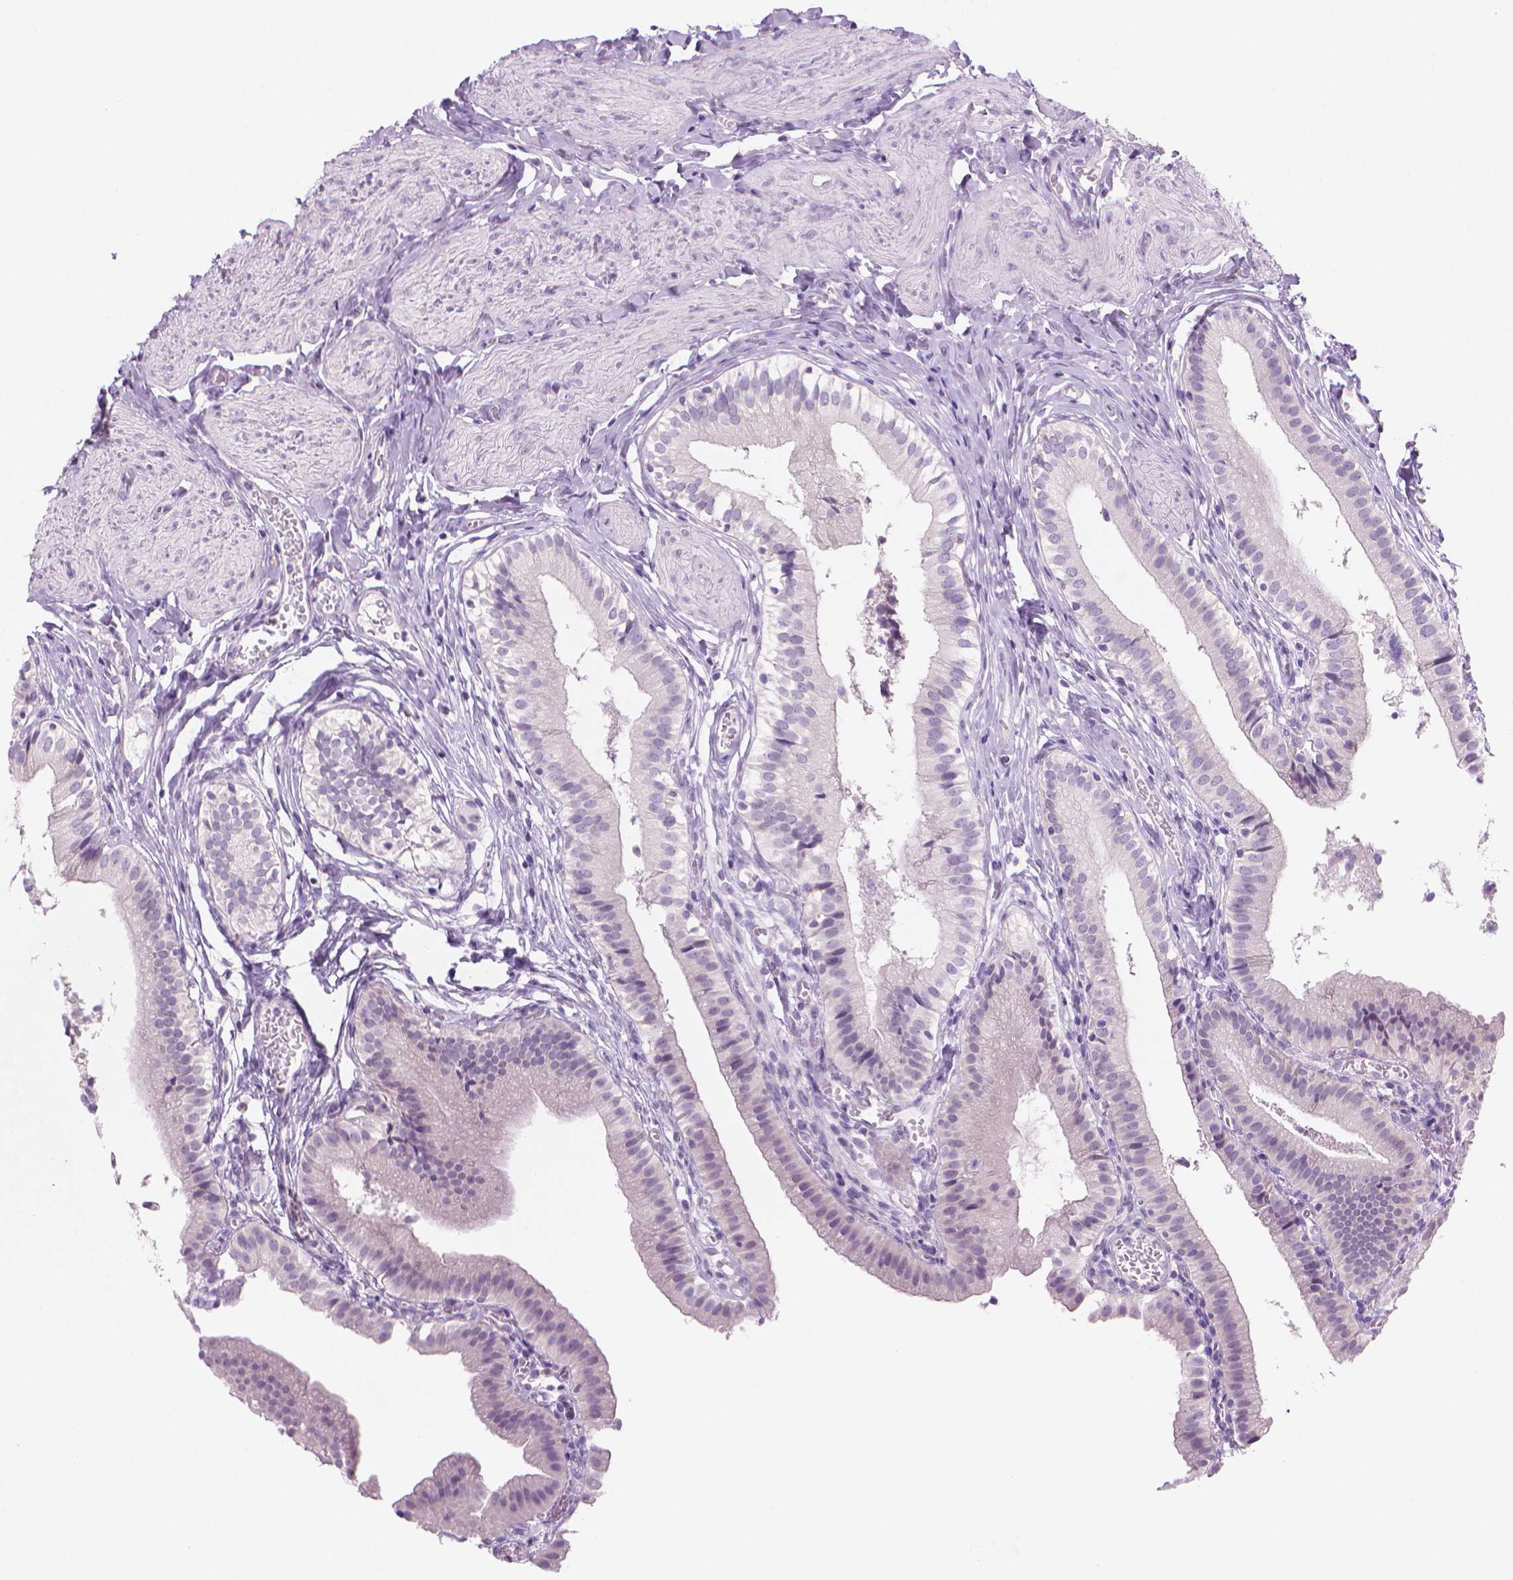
{"staining": {"intensity": "negative", "quantity": "none", "location": "none"}, "tissue": "gallbladder", "cell_type": "Glandular cells", "image_type": "normal", "snomed": [{"axis": "morphology", "description": "Normal tissue, NOS"}, {"axis": "topography", "description": "Gallbladder"}], "caption": "Immunohistochemical staining of benign human gallbladder shows no significant positivity in glandular cells.", "gene": "ENSG00000187186", "patient": {"sex": "female", "age": 47}}